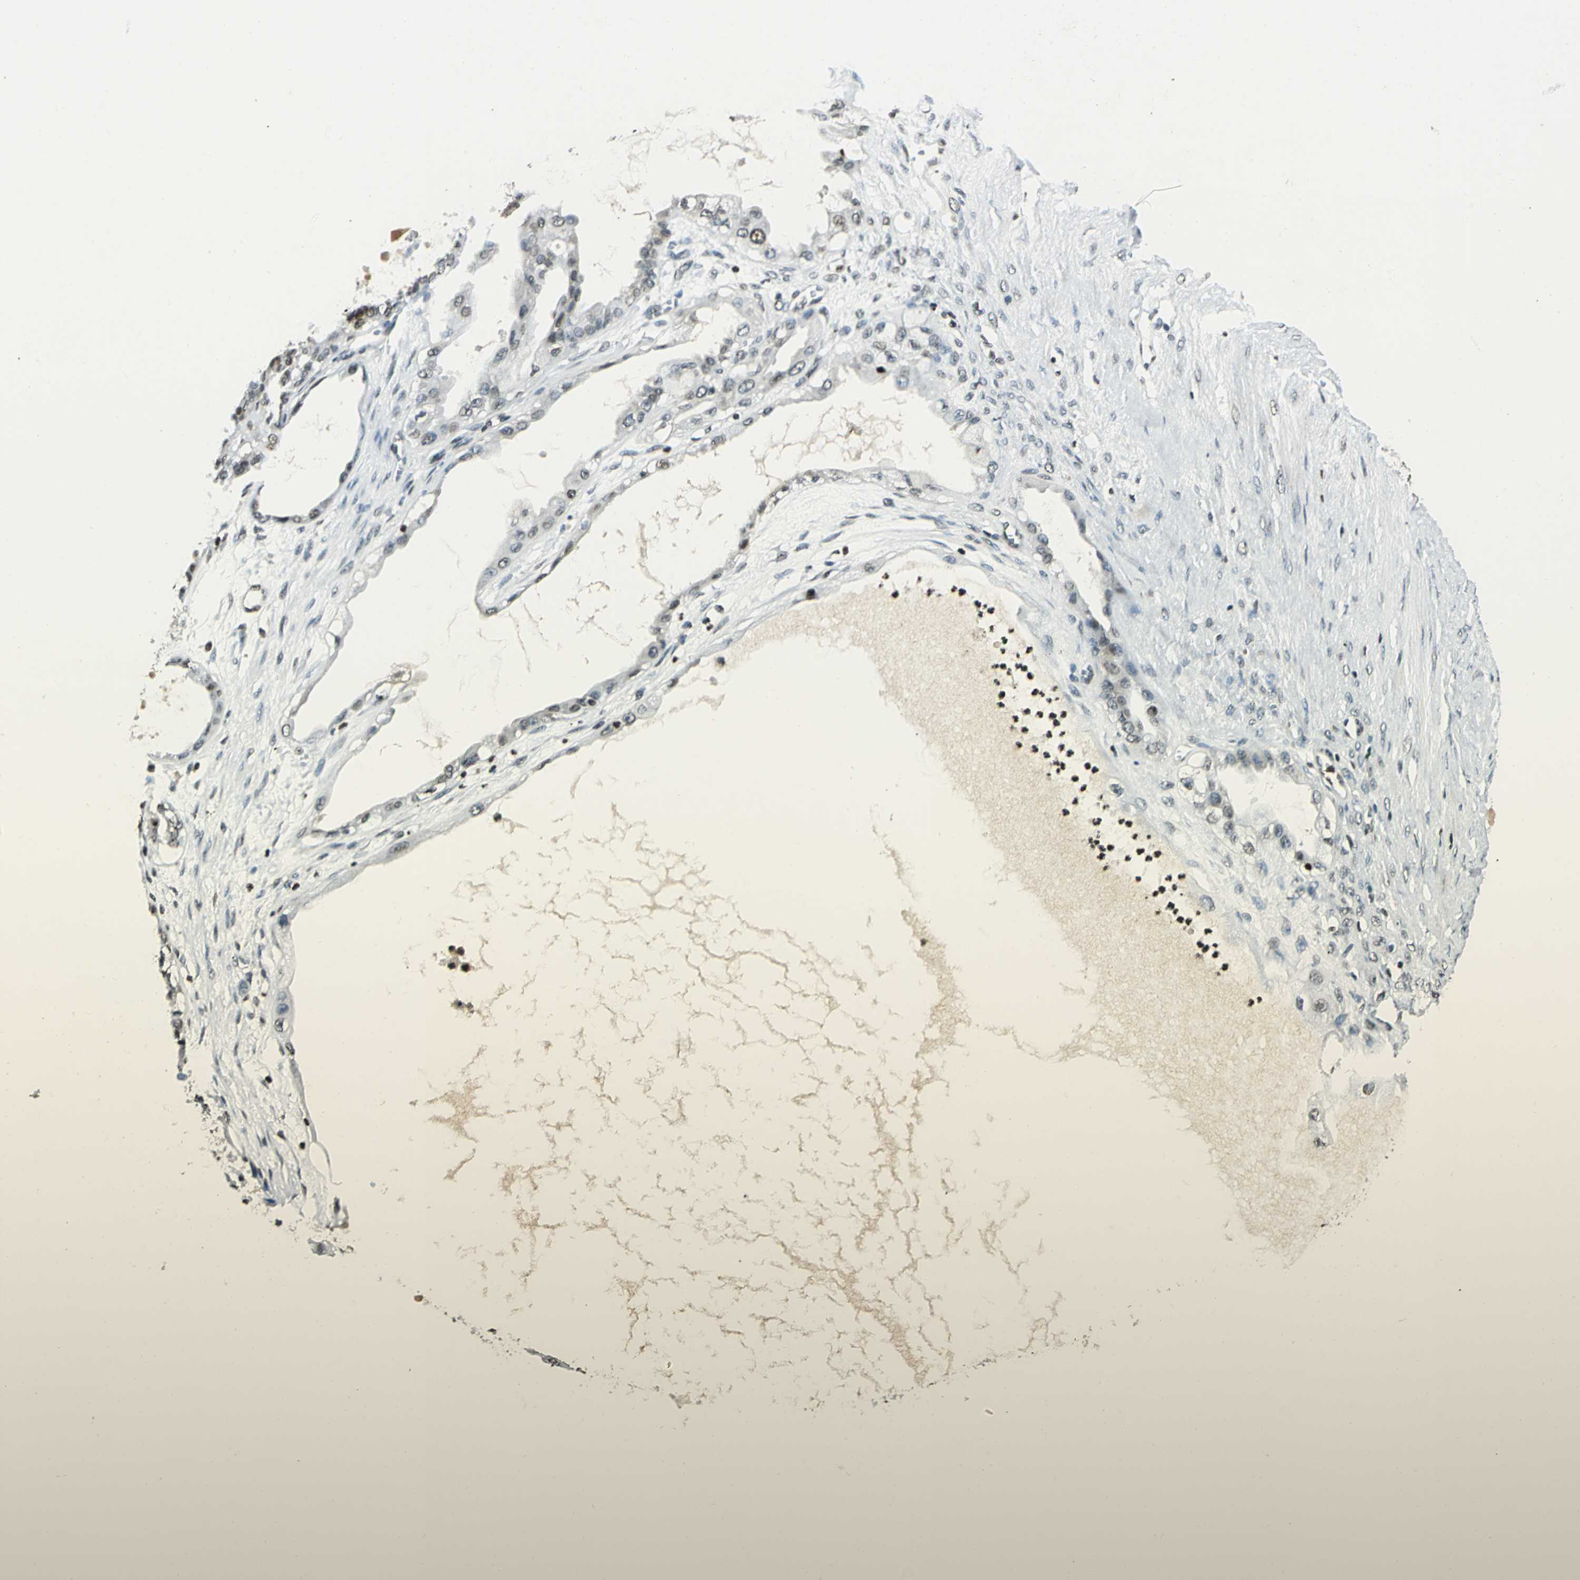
{"staining": {"intensity": "weak", "quantity": "25%-75%", "location": "nuclear"}, "tissue": "ovarian cancer", "cell_type": "Tumor cells", "image_type": "cancer", "snomed": [{"axis": "morphology", "description": "Carcinoma, NOS"}, {"axis": "morphology", "description": "Carcinoma, endometroid"}, {"axis": "topography", "description": "Ovary"}], "caption": "Immunohistochemistry photomicrograph of human endometroid carcinoma (ovarian) stained for a protein (brown), which exhibits low levels of weak nuclear expression in about 25%-75% of tumor cells.", "gene": "MCM4", "patient": {"sex": "female", "age": 50}}